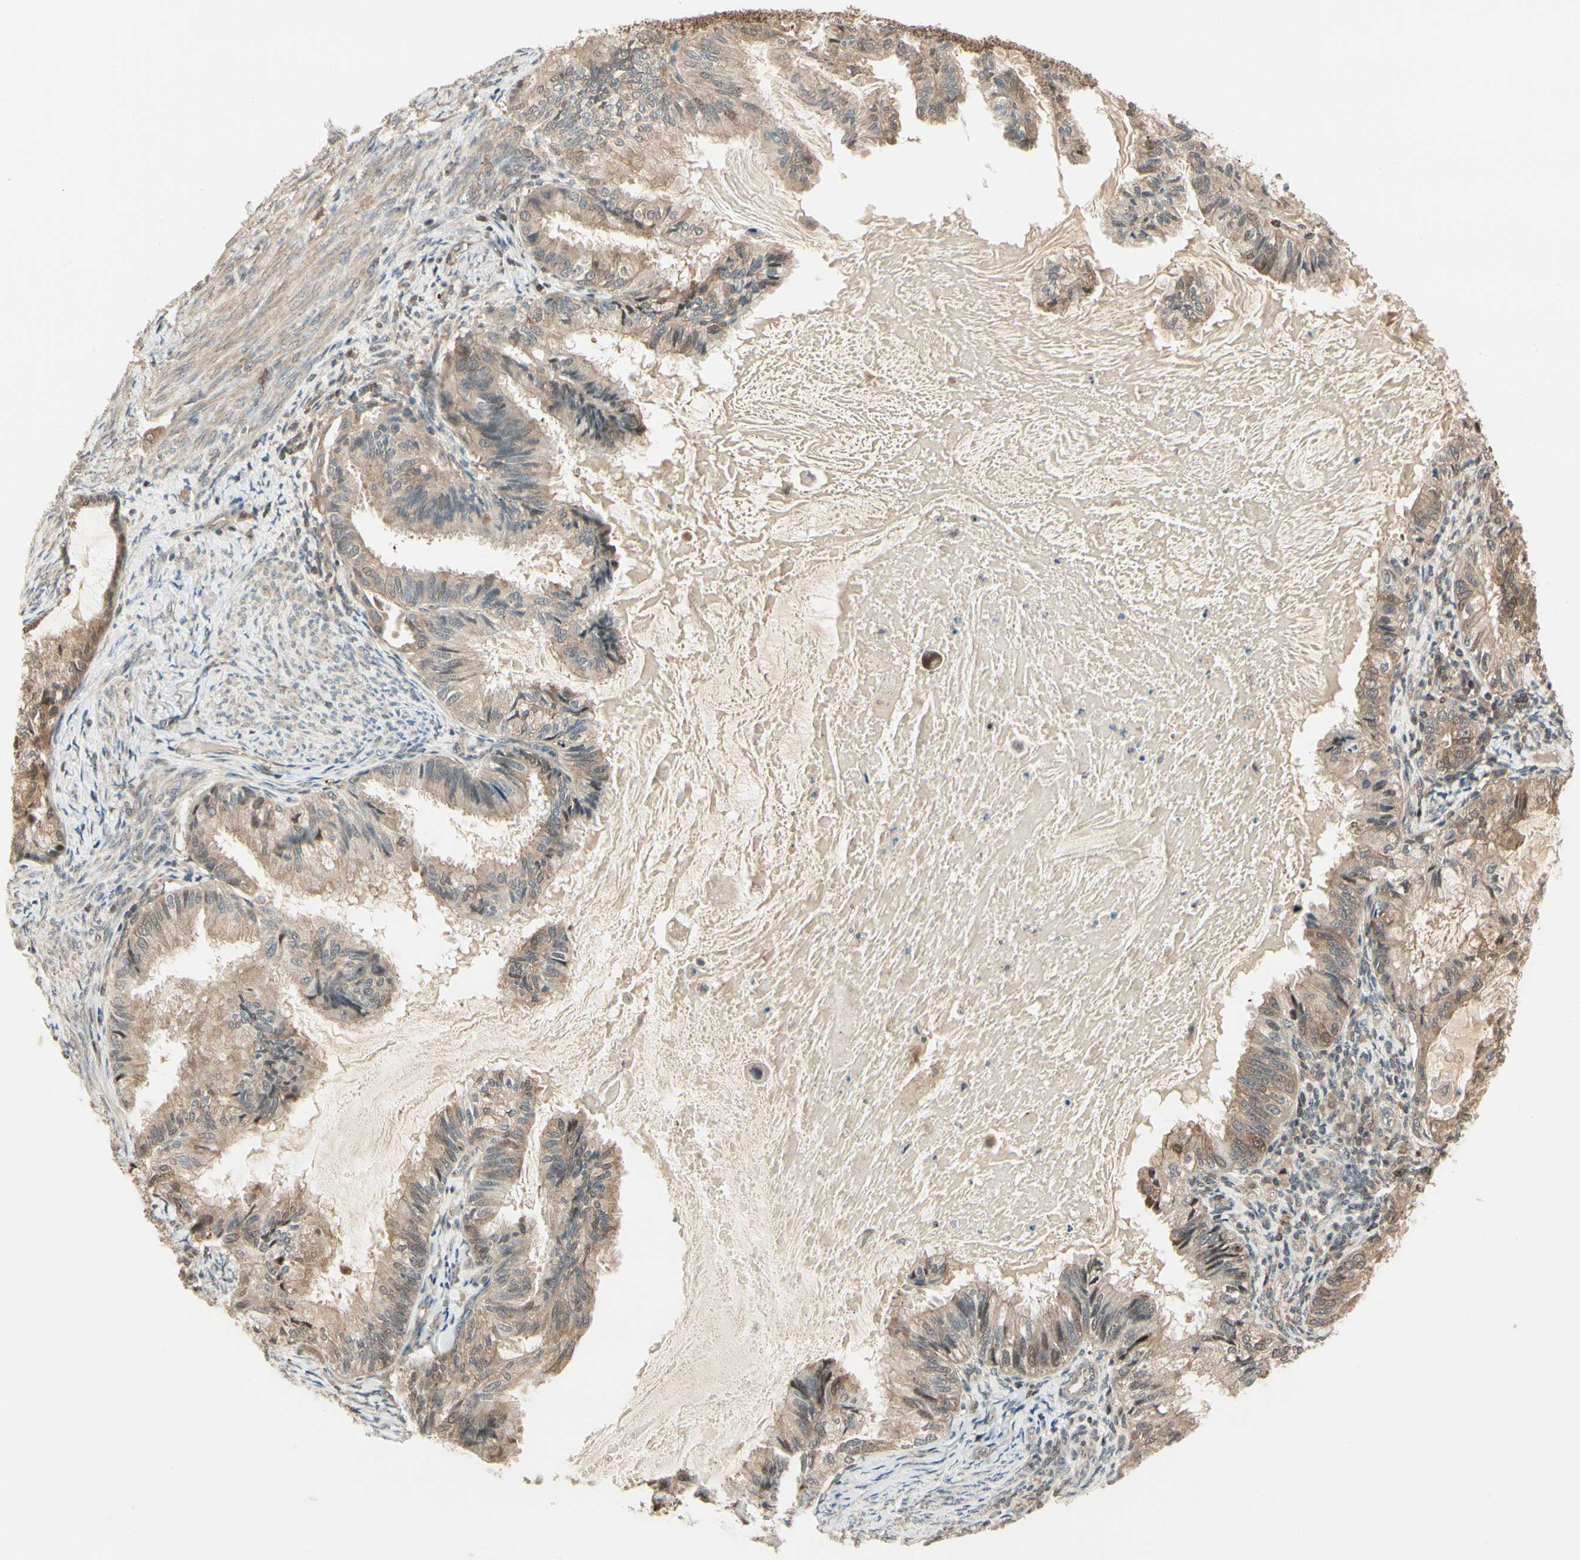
{"staining": {"intensity": "moderate", "quantity": ">75%", "location": "cytoplasmic/membranous"}, "tissue": "cervical cancer", "cell_type": "Tumor cells", "image_type": "cancer", "snomed": [{"axis": "morphology", "description": "Normal tissue, NOS"}, {"axis": "morphology", "description": "Adenocarcinoma, NOS"}, {"axis": "topography", "description": "Cervix"}, {"axis": "topography", "description": "Endometrium"}], "caption": "Immunohistochemistry histopathology image of cervical cancer (adenocarcinoma) stained for a protein (brown), which exhibits medium levels of moderate cytoplasmic/membranous staining in approximately >75% of tumor cells.", "gene": "EVC", "patient": {"sex": "female", "age": 86}}